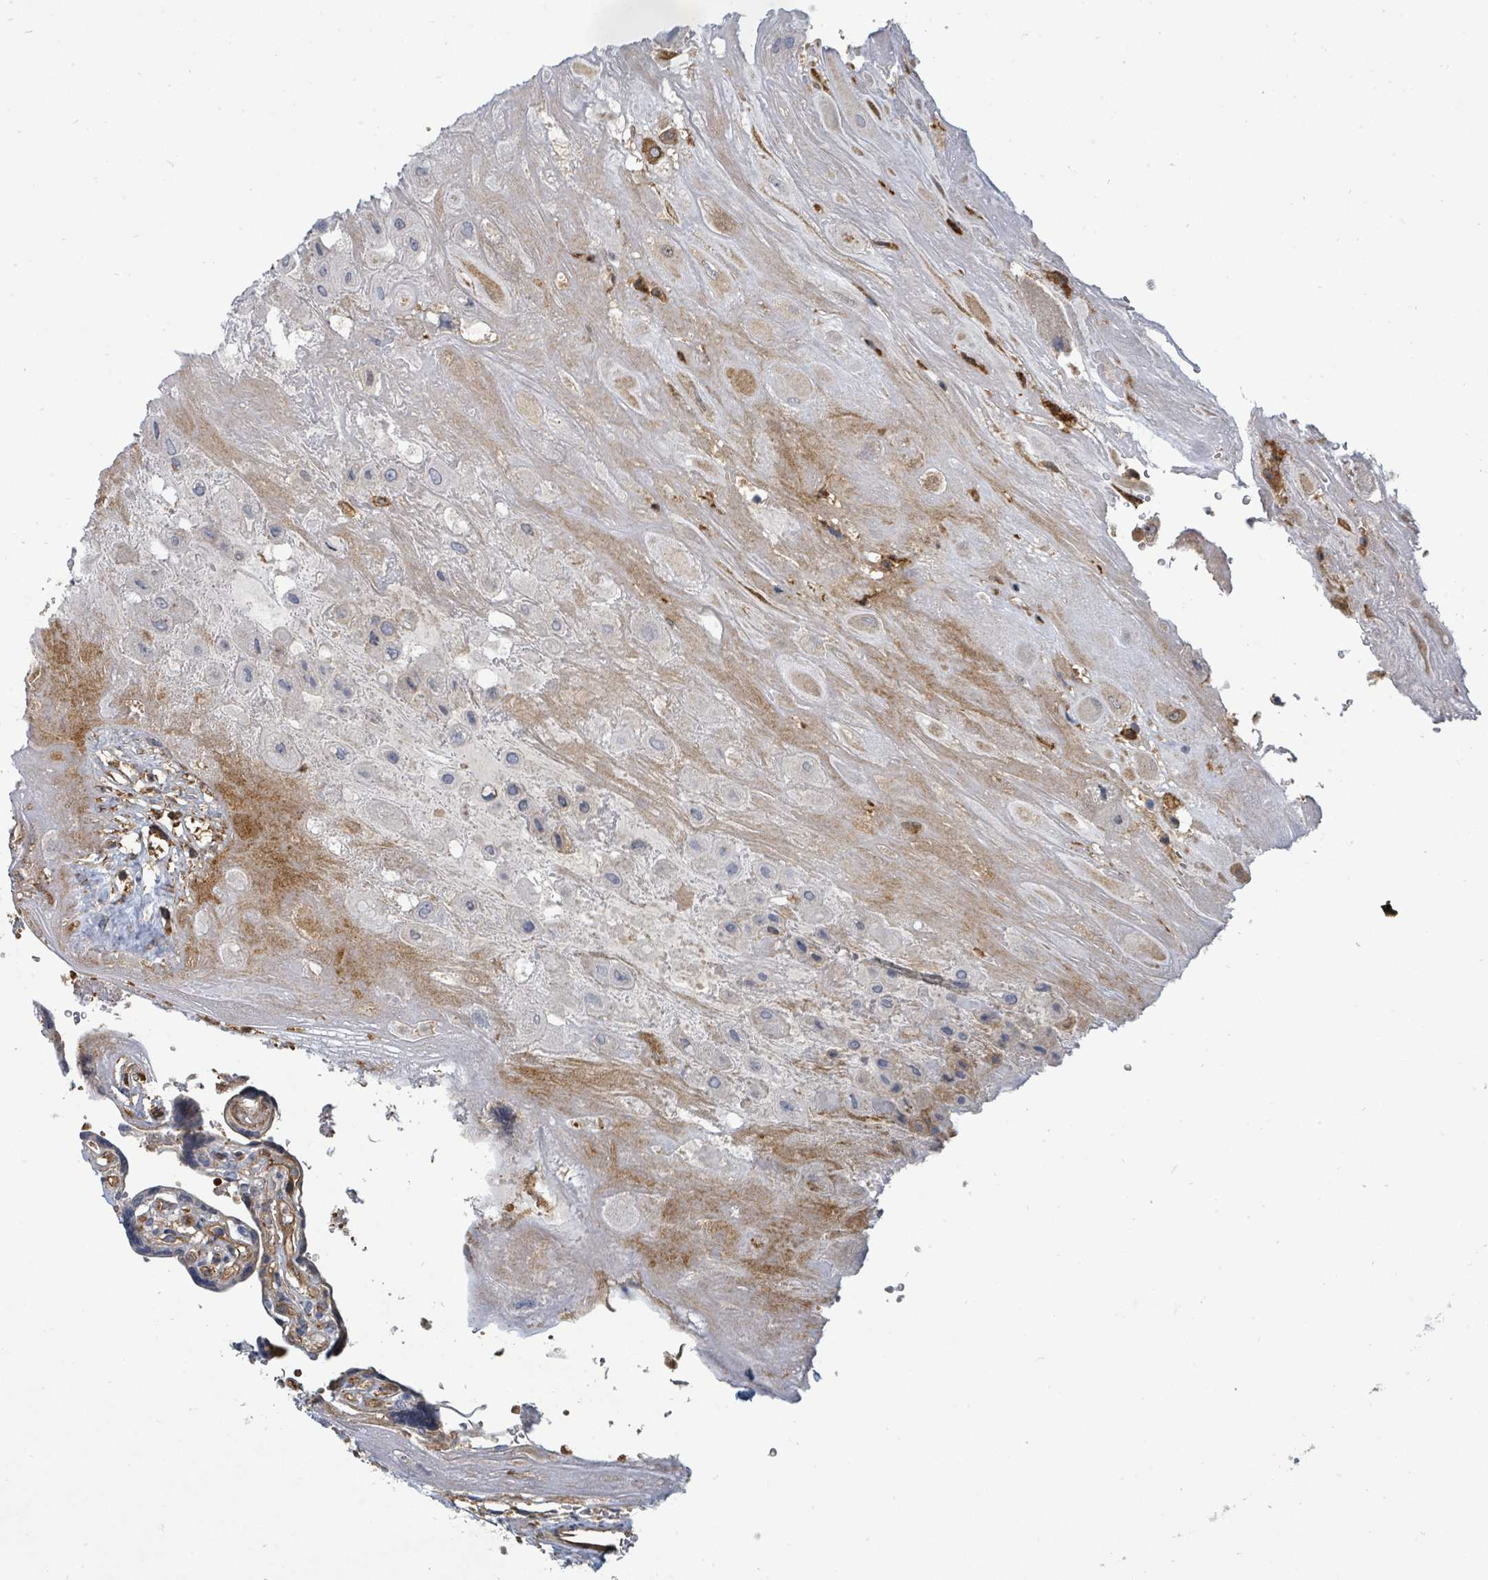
{"staining": {"intensity": "negative", "quantity": "none", "location": "none"}, "tissue": "placenta", "cell_type": "Decidual cells", "image_type": "normal", "snomed": [{"axis": "morphology", "description": "Normal tissue, NOS"}, {"axis": "topography", "description": "Placenta"}], "caption": "An immunohistochemistry (IHC) histopathology image of benign placenta is shown. There is no staining in decidual cells of placenta. (Brightfield microscopy of DAB (3,3'-diaminobenzidine) immunohistochemistry (IHC) at high magnification).", "gene": "IFIT1", "patient": {"sex": "female", "age": 32}}